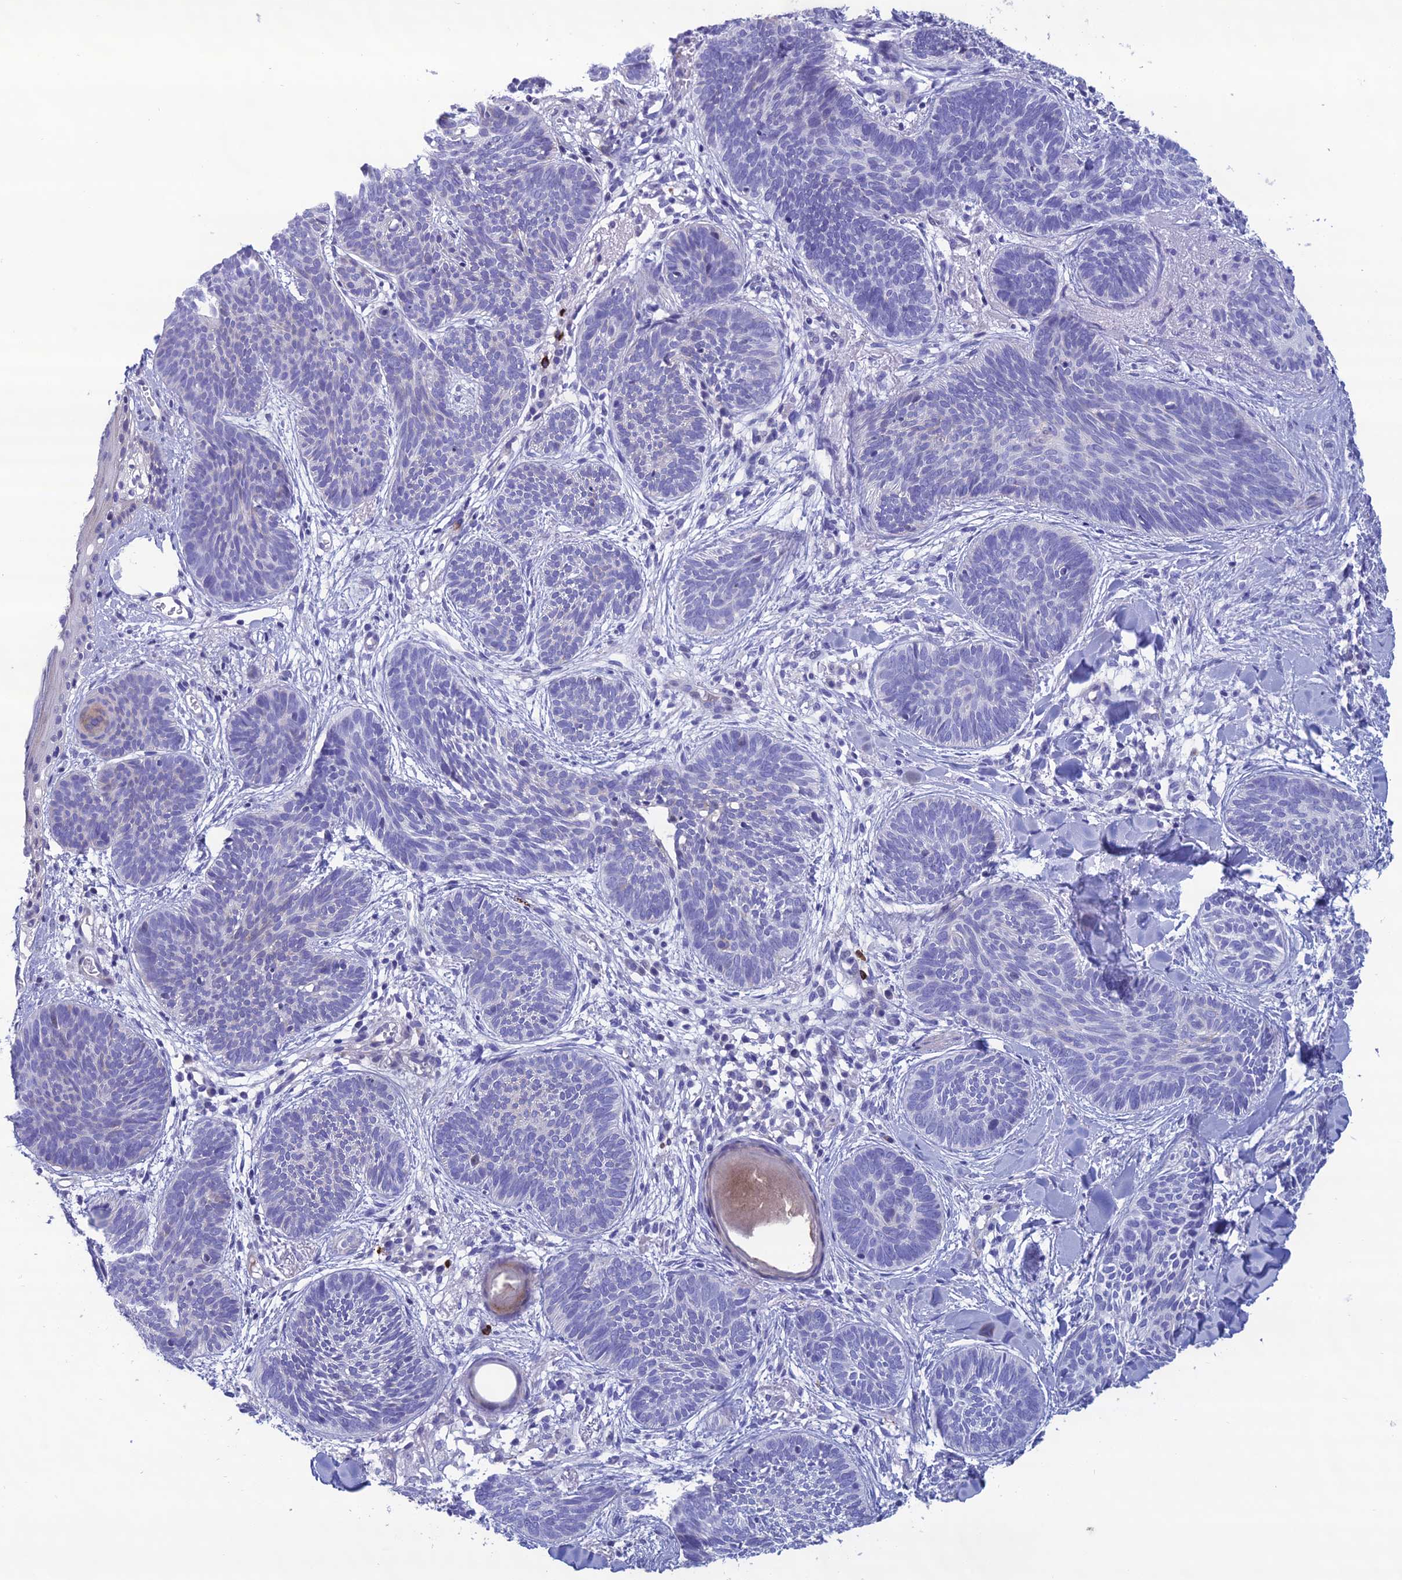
{"staining": {"intensity": "negative", "quantity": "none", "location": "none"}, "tissue": "skin cancer", "cell_type": "Tumor cells", "image_type": "cancer", "snomed": [{"axis": "morphology", "description": "Basal cell carcinoma"}, {"axis": "topography", "description": "Skin"}], "caption": "Tumor cells show no significant protein expression in skin cancer.", "gene": "OR56B1", "patient": {"sex": "female", "age": 81}}